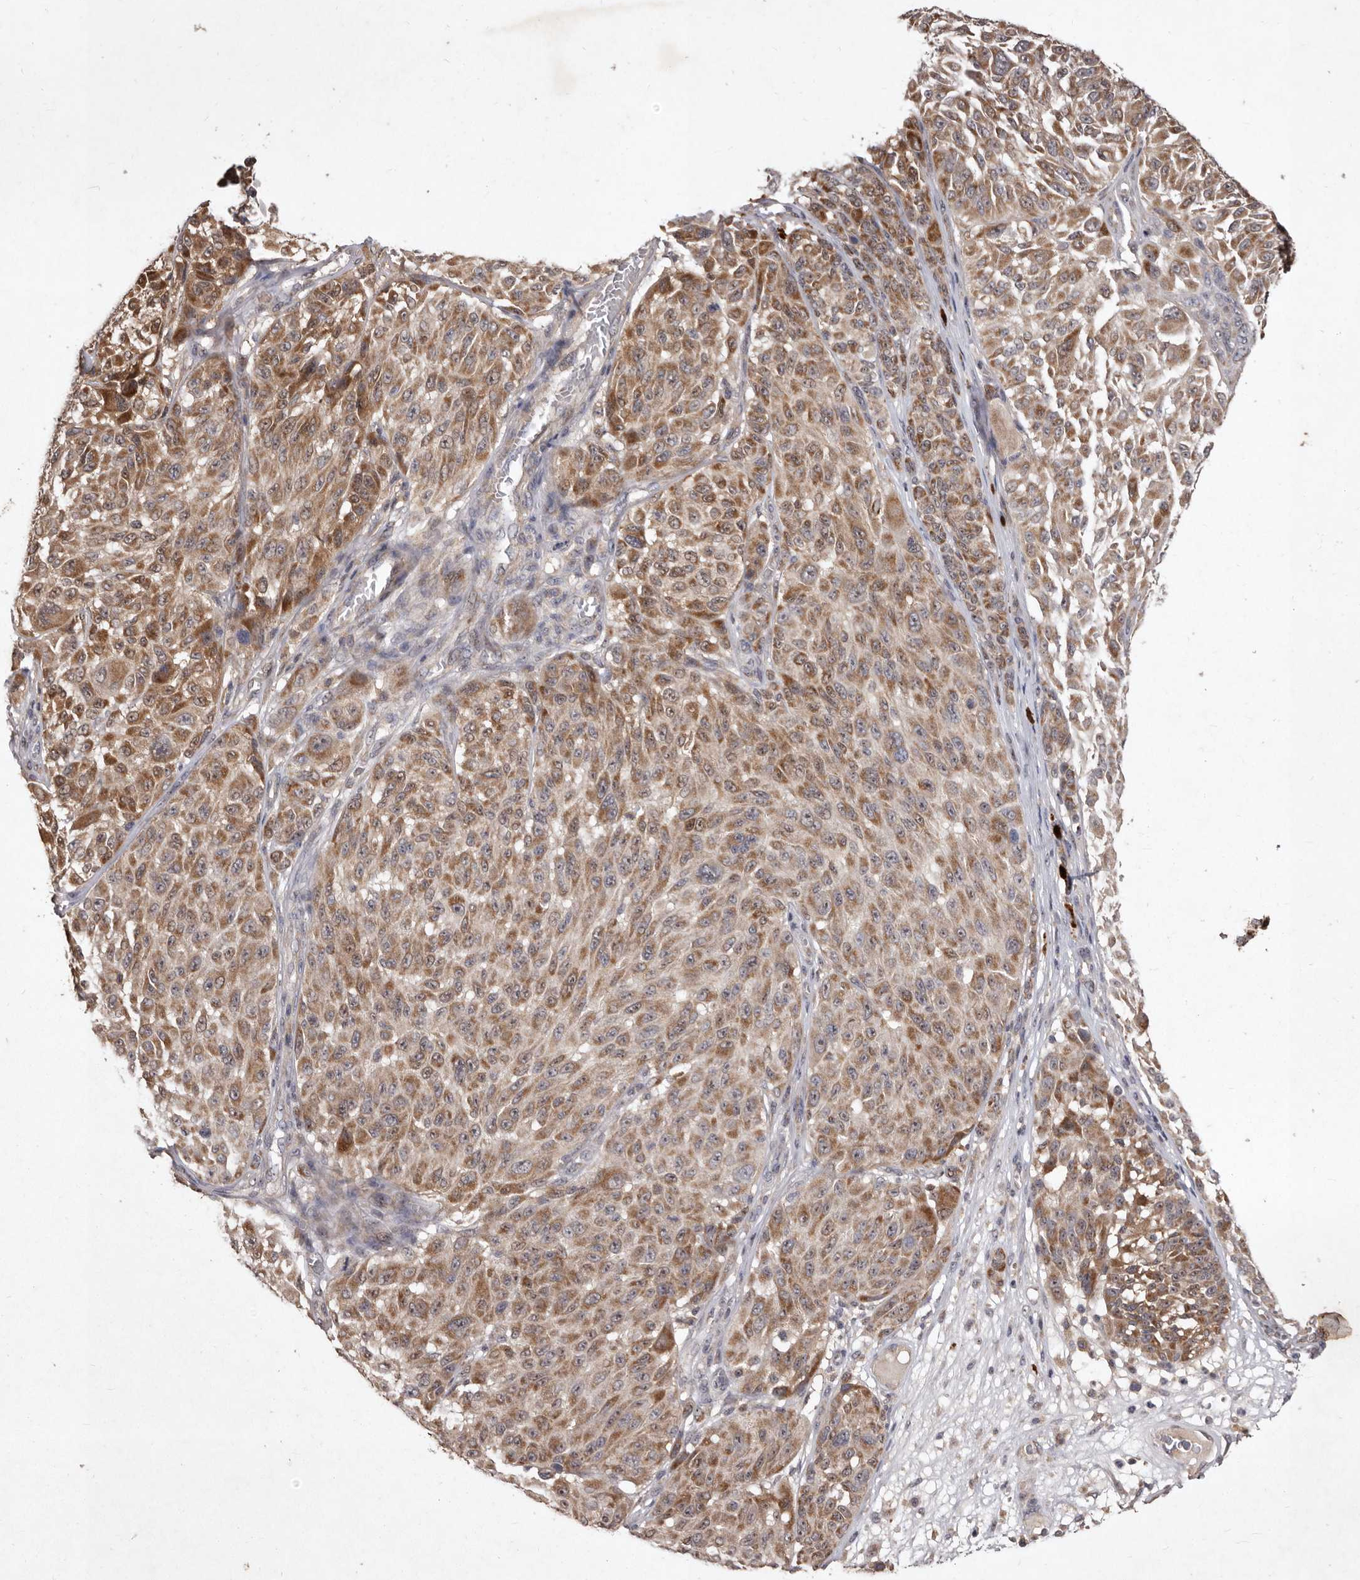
{"staining": {"intensity": "moderate", "quantity": ">75%", "location": "cytoplasmic/membranous"}, "tissue": "melanoma", "cell_type": "Tumor cells", "image_type": "cancer", "snomed": [{"axis": "morphology", "description": "Malignant melanoma, NOS"}, {"axis": "topography", "description": "Skin"}], "caption": "Melanoma stained for a protein shows moderate cytoplasmic/membranous positivity in tumor cells.", "gene": "FLAD1", "patient": {"sex": "male", "age": 83}}